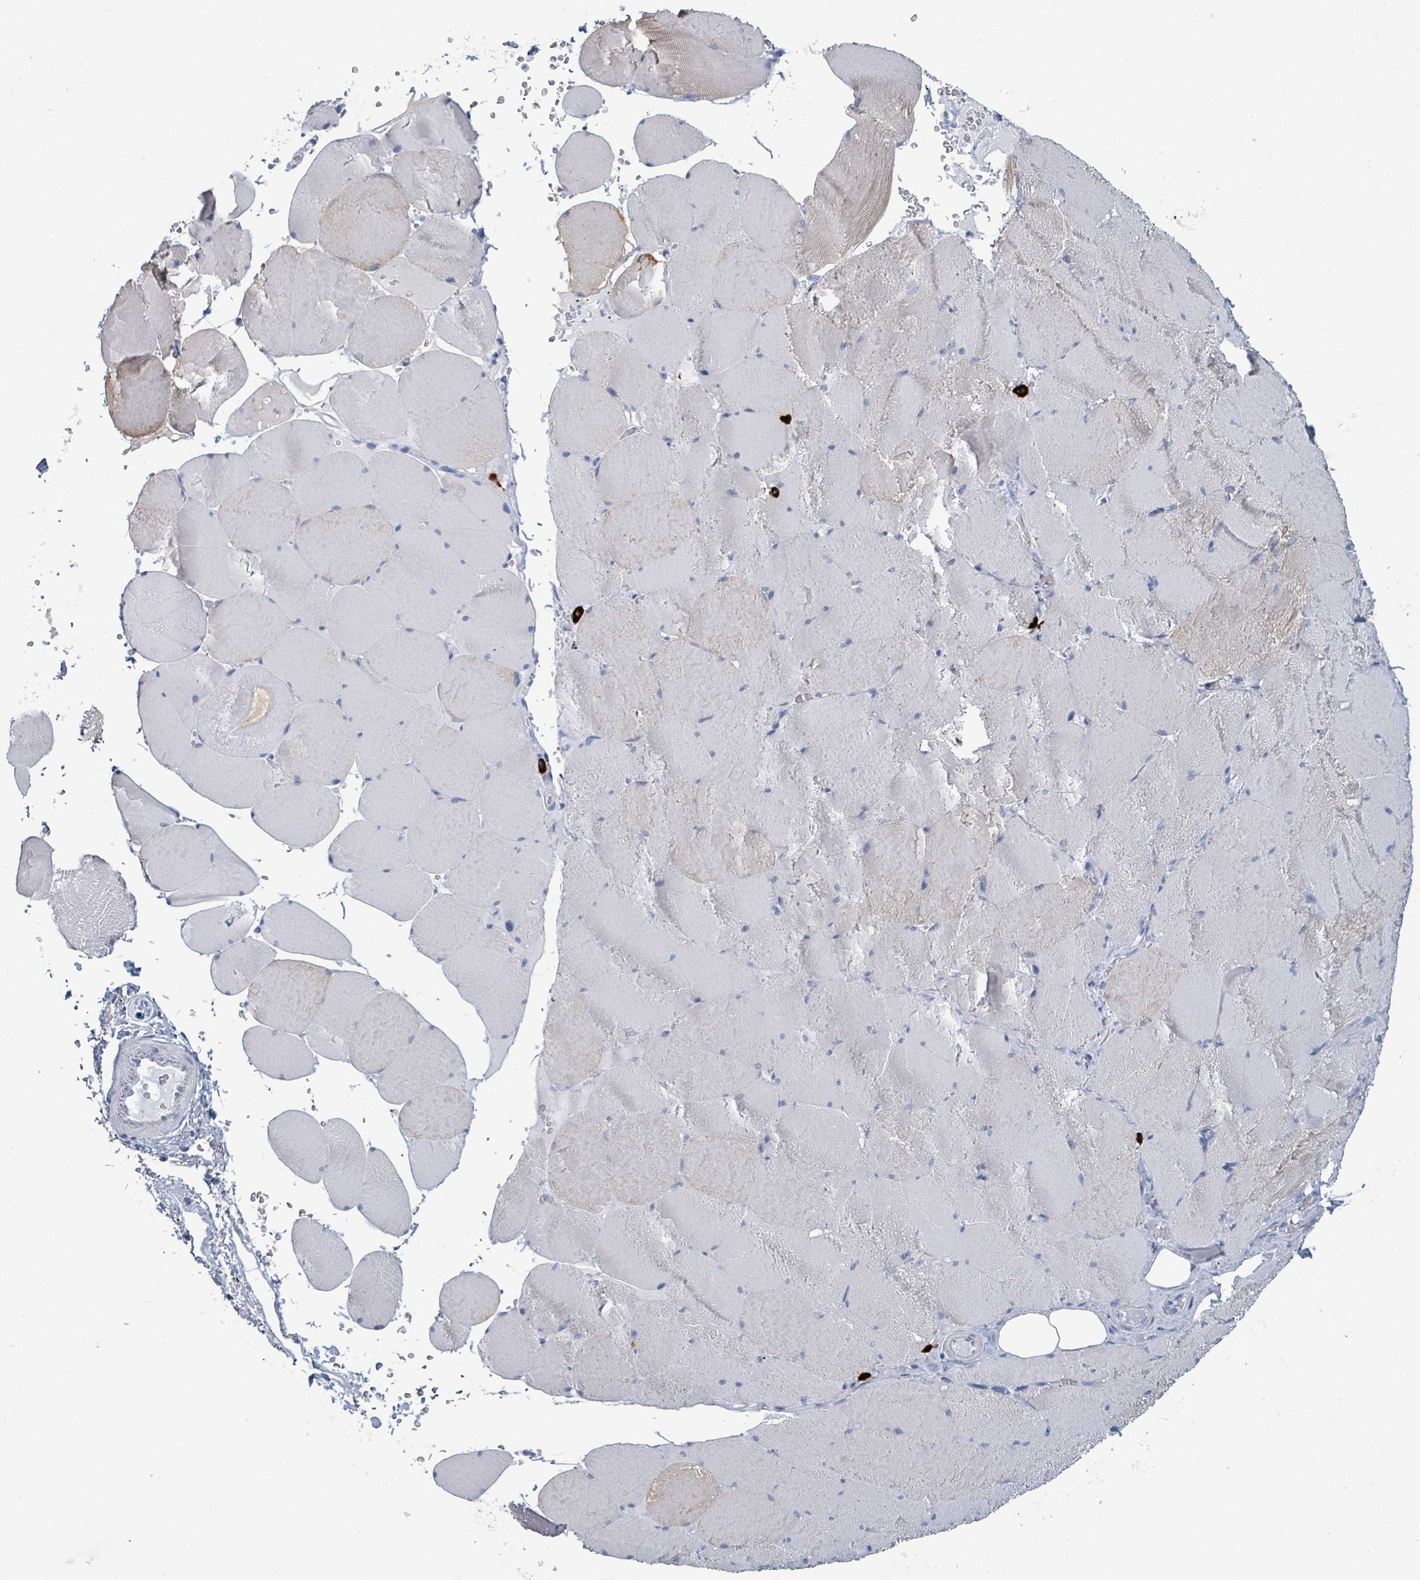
{"staining": {"intensity": "negative", "quantity": "none", "location": "none"}, "tissue": "skeletal muscle", "cell_type": "Myocytes", "image_type": "normal", "snomed": [{"axis": "morphology", "description": "Normal tissue, NOS"}, {"axis": "topography", "description": "Skeletal muscle"}, {"axis": "topography", "description": "Head-Neck"}], "caption": "This micrograph is of unremarkable skeletal muscle stained with immunohistochemistry (IHC) to label a protein in brown with the nuclei are counter-stained blue. There is no positivity in myocytes. (DAB immunohistochemistry visualized using brightfield microscopy, high magnification).", "gene": "VPS13D", "patient": {"sex": "male", "age": 66}}